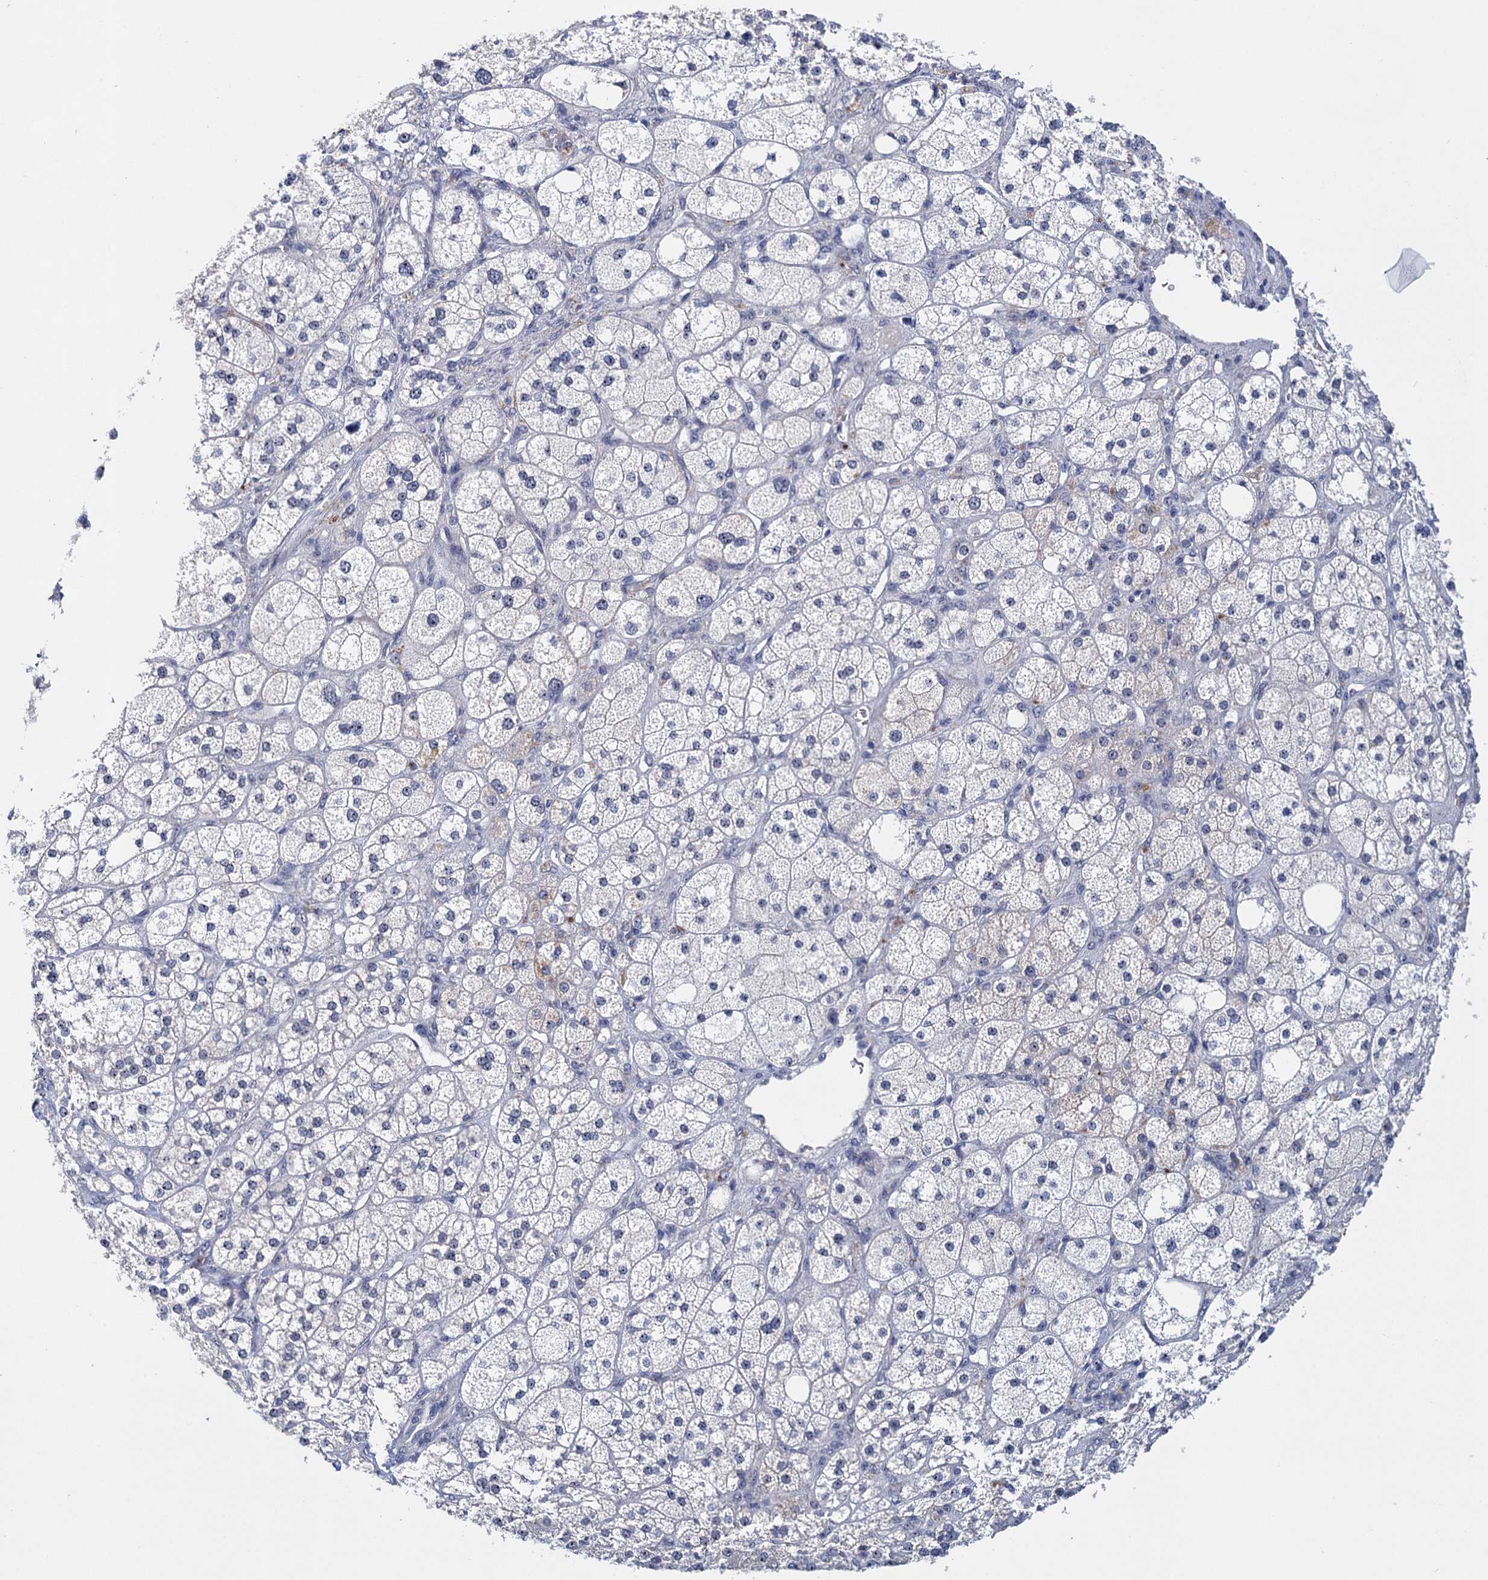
{"staining": {"intensity": "weak", "quantity": "<25%", "location": "cytoplasmic/membranous"}, "tissue": "adrenal gland", "cell_type": "Glandular cells", "image_type": "normal", "snomed": [{"axis": "morphology", "description": "Normal tissue, NOS"}, {"axis": "topography", "description": "Adrenal gland"}], "caption": "Human adrenal gland stained for a protein using immunohistochemistry (IHC) displays no staining in glandular cells.", "gene": "SFN", "patient": {"sex": "male", "age": 61}}